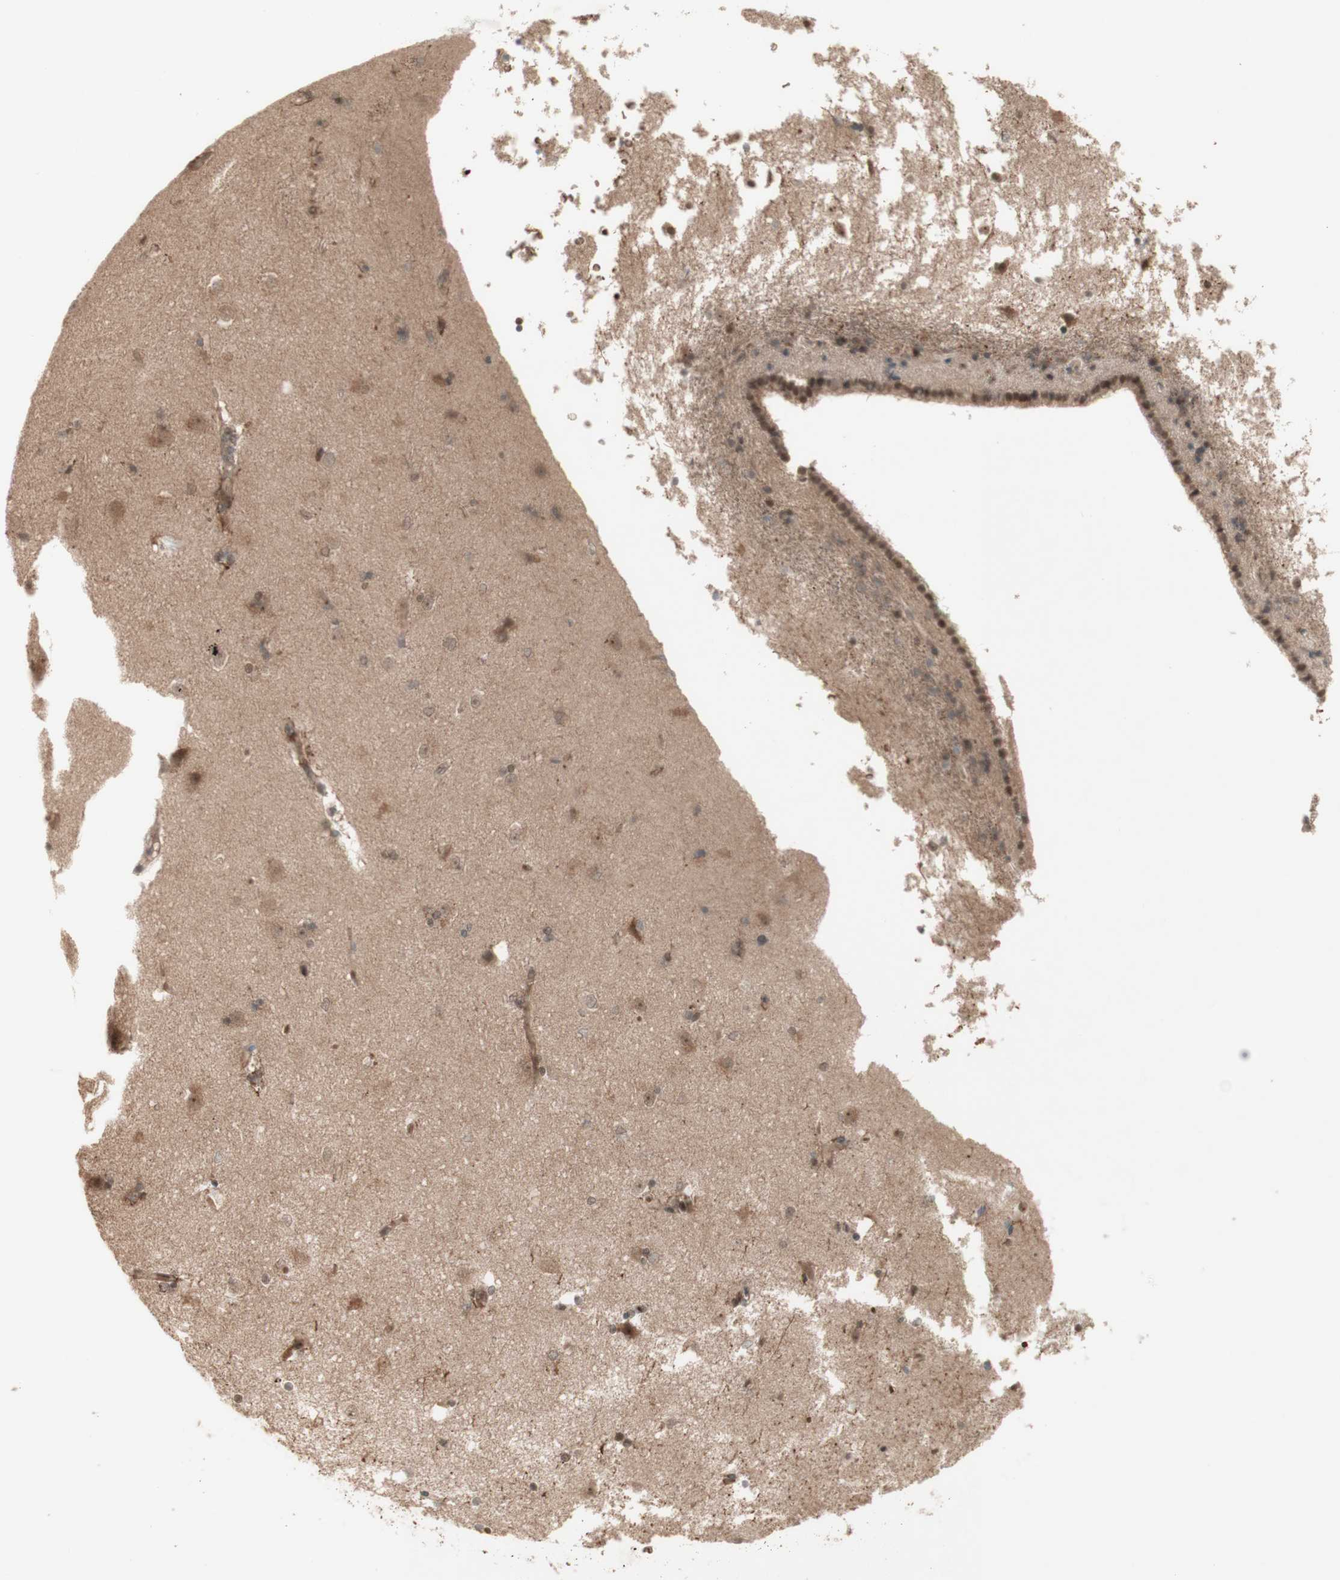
{"staining": {"intensity": "negative", "quantity": "none", "location": "none"}, "tissue": "caudate", "cell_type": "Glial cells", "image_type": "normal", "snomed": [{"axis": "morphology", "description": "Normal tissue, NOS"}, {"axis": "topography", "description": "Lateral ventricle wall"}], "caption": "Protein analysis of benign caudate demonstrates no significant expression in glial cells. (Stains: DAB immunohistochemistry with hematoxylin counter stain, Microscopy: brightfield microscopy at high magnification).", "gene": "MSH6", "patient": {"sex": "female", "age": 19}}